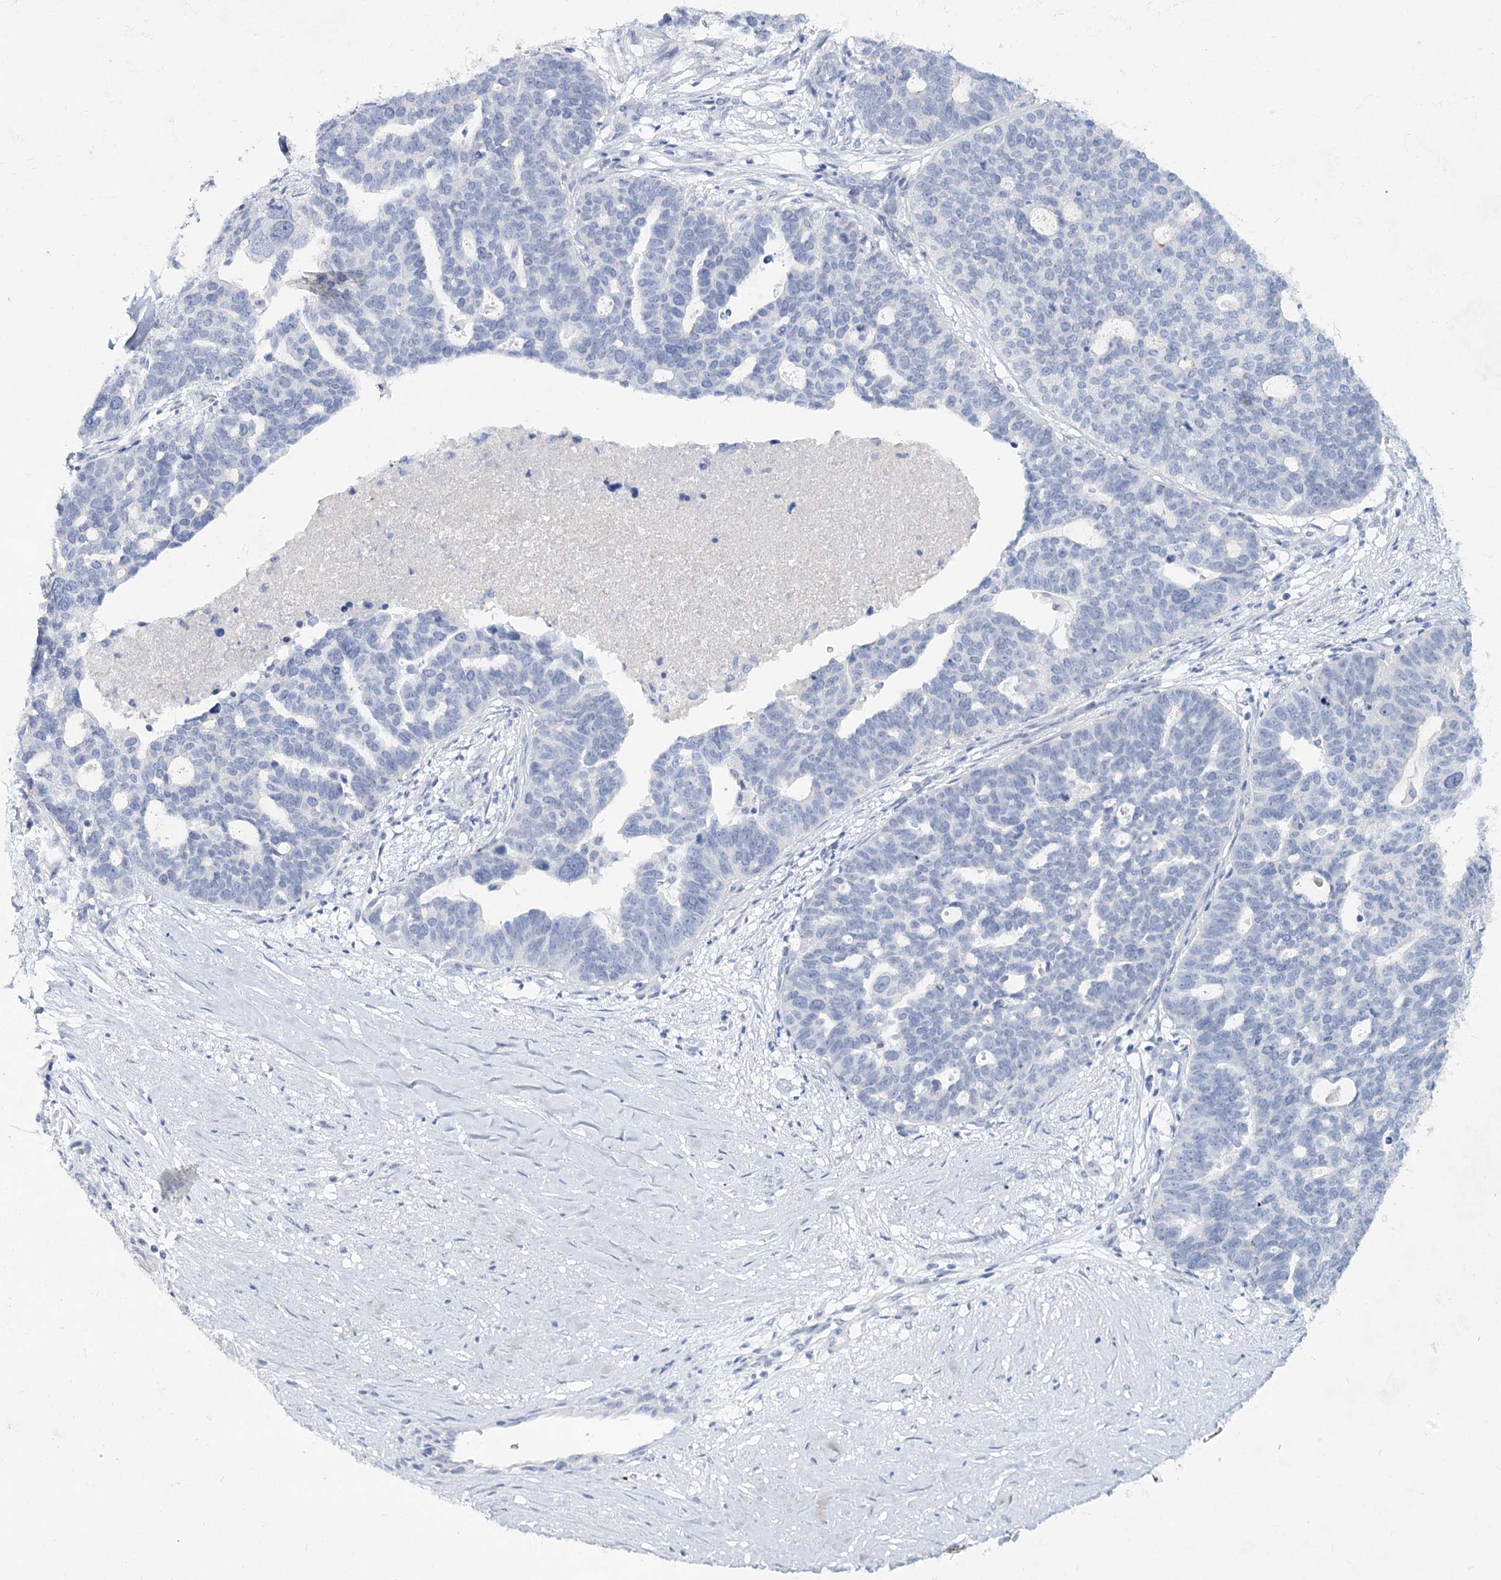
{"staining": {"intensity": "negative", "quantity": "none", "location": "none"}, "tissue": "ovarian cancer", "cell_type": "Tumor cells", "image_type": "cancer", "snomed": [{"axis": "morphology", "description": "Cystadenocarcinoma, serous, NOS"}, {"axis": "topography", "description": "Ovary"}], "caption": "DAB (3,3'-diaminobenzidine) immunohistochemical staining of human ovarian cancer (serous cystadenocarcinoma) shows no significant positivity in tumor cells. Nuclei are stained in blue.", "gene": "CCDC73", "patient": {"sex": "female", "age": 59}}